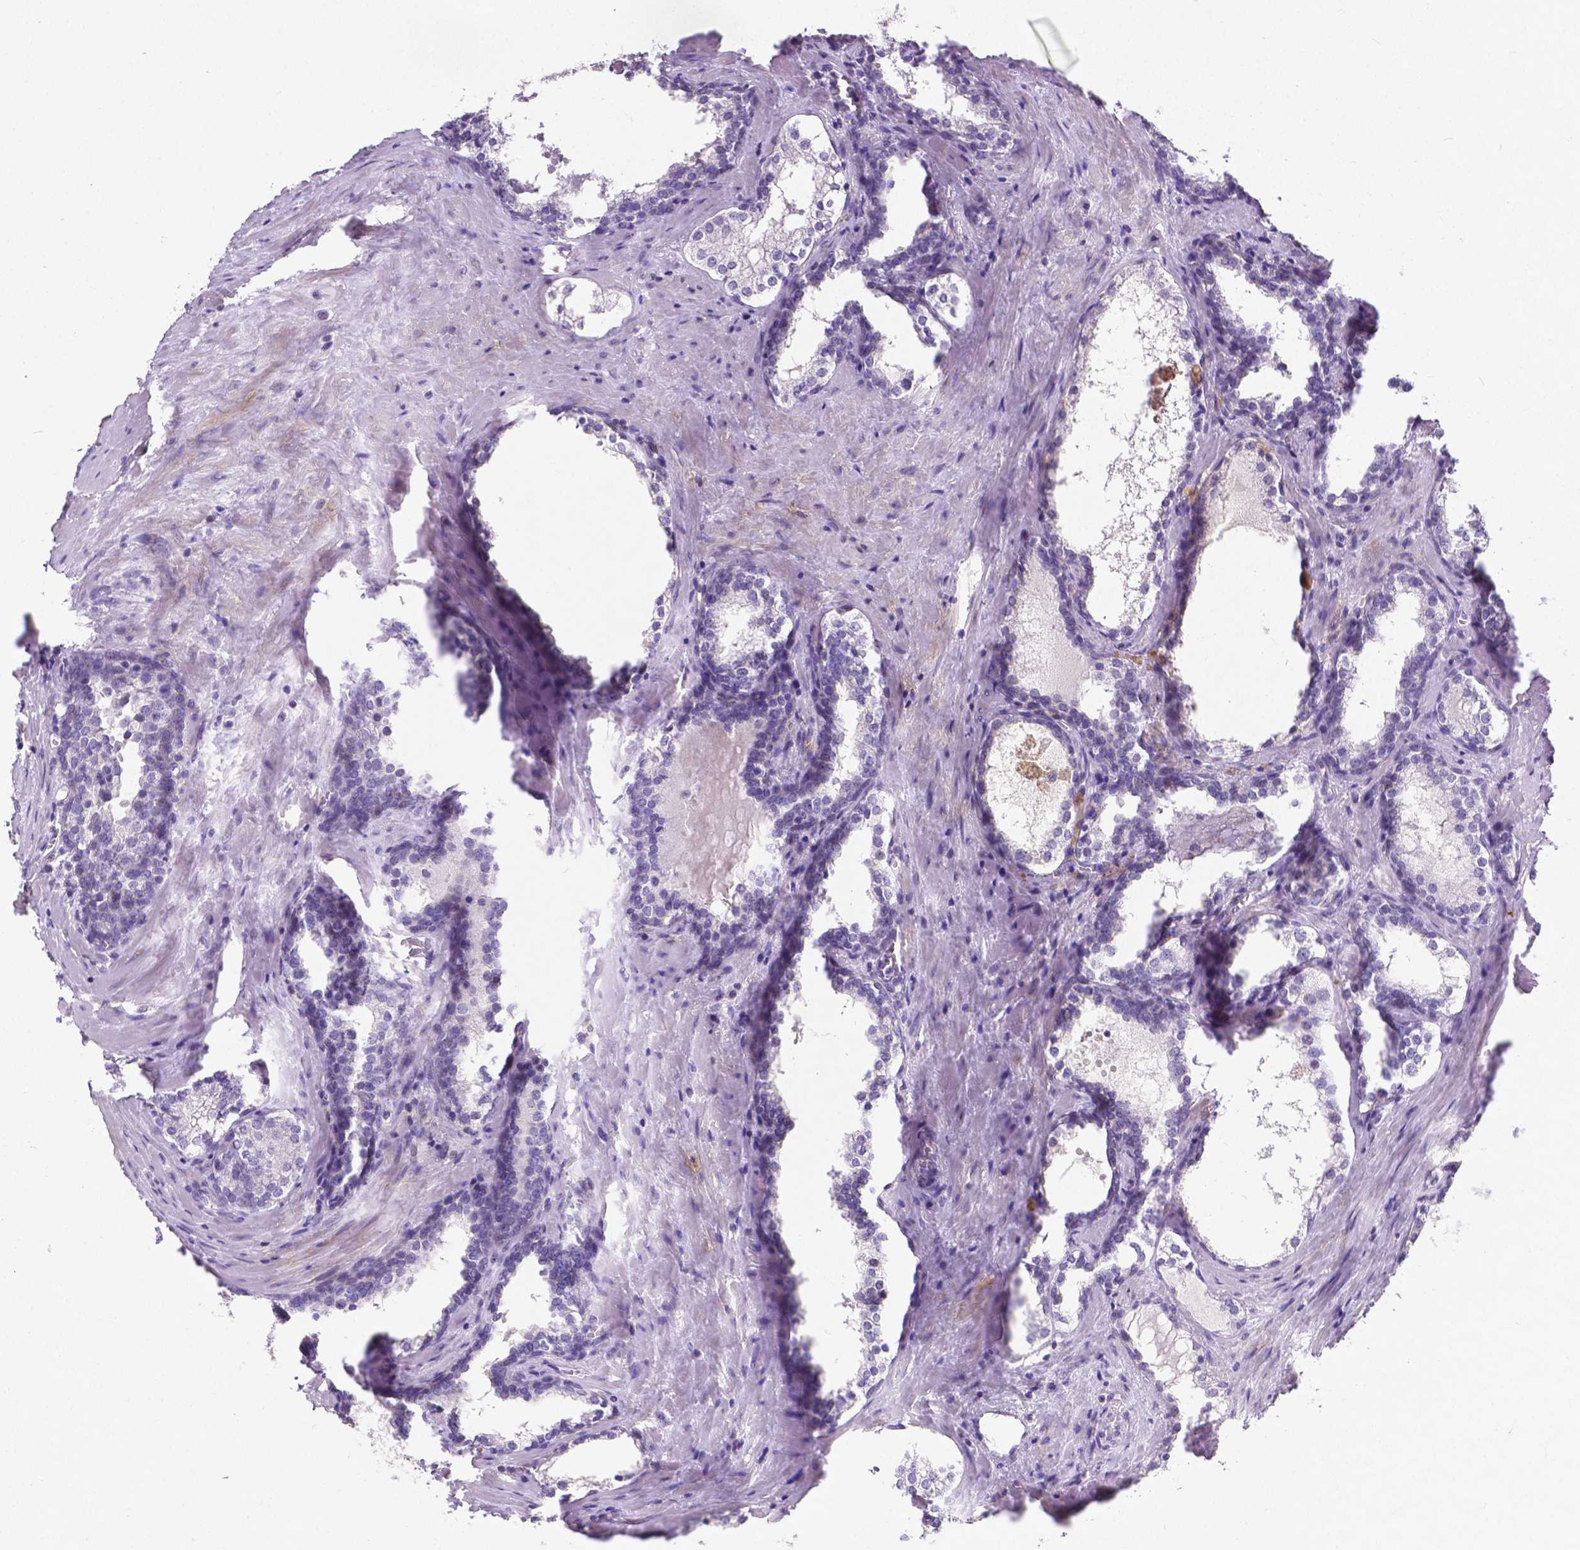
{"staining": {"intensity": "negative", "quantity": "none", "location": "none"}, "tissue": "prostate cancer", "cell_type": "Tumor cells", "image_type": "cancer", "snomed": [{"axis": "morphology", "description": "Adenocarcinoma, NOS"}, {"axis": "topography", "description": "Prostate and seminal vesicle, NOS"}], "caption": "Prostate adenocarcinoma was stained to show a protein in brown. There is no significant staining in tumor cells. (Stains: DAB immunohistochemistry (IHC) with hematoxylin counter stain, Microscopy: brightfield microscopy at high magnification).", "gene": "CD4", "patient": {"sex": "male", "age": 63}}